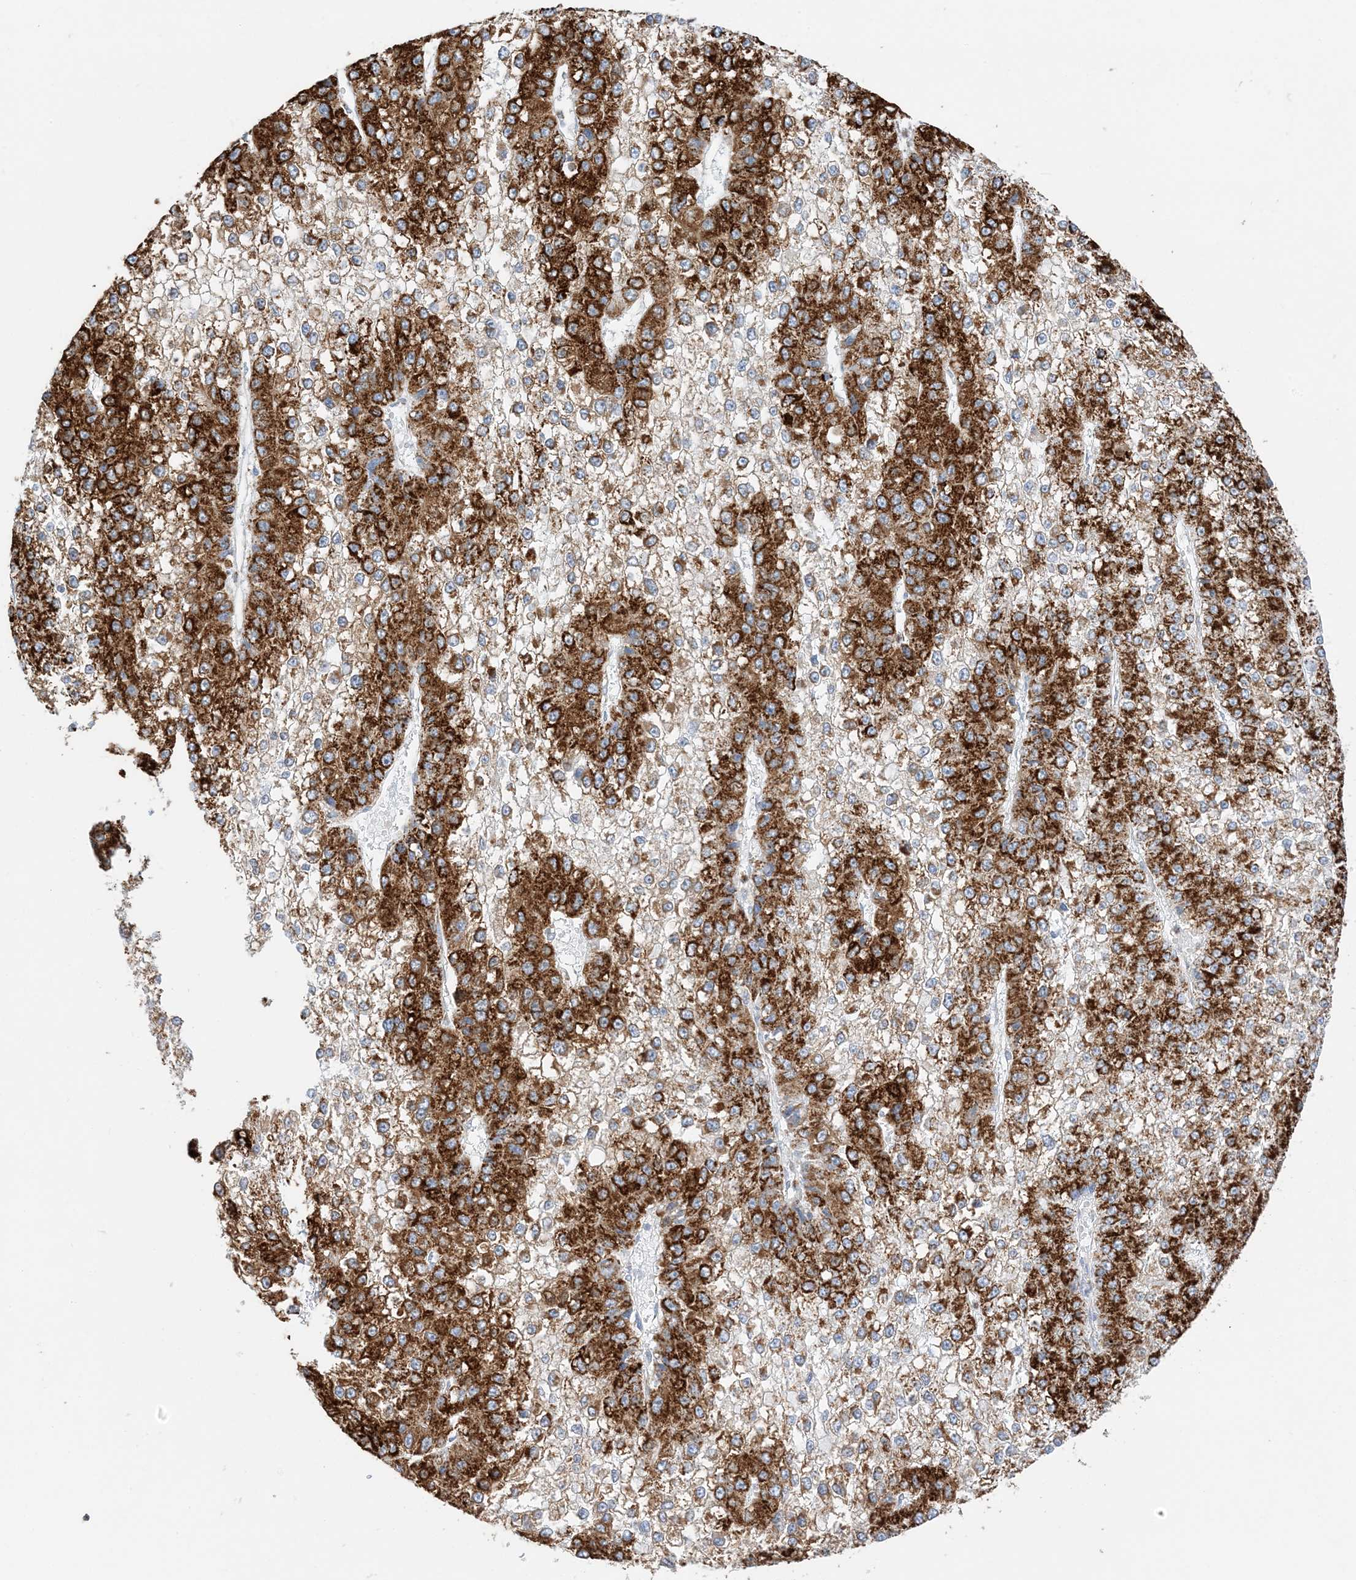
{"staining": {"intensity": "strong", "quantity": "25%-75%", "location": "cytoplasmic/membranous"}, "tissue": "liver cancer", "cell_type": "Tumor cells", "image_type": "cancer", "snomed": [{"axis": "morphology", "description": "Carcinoma, Hepatocellular, NOS"}, {"axis": "topography", "description": "Liver"}], "caption": "Liver cancer (hepatocellular carcinoma) stained with immunohistochemistry (IHC) reveals strong cytoplasmic/membranous positivity in approximately 25%-75% of tumor cells.", "gene": "CAPN13", "patient": {"sex": "female", "age": 73}}